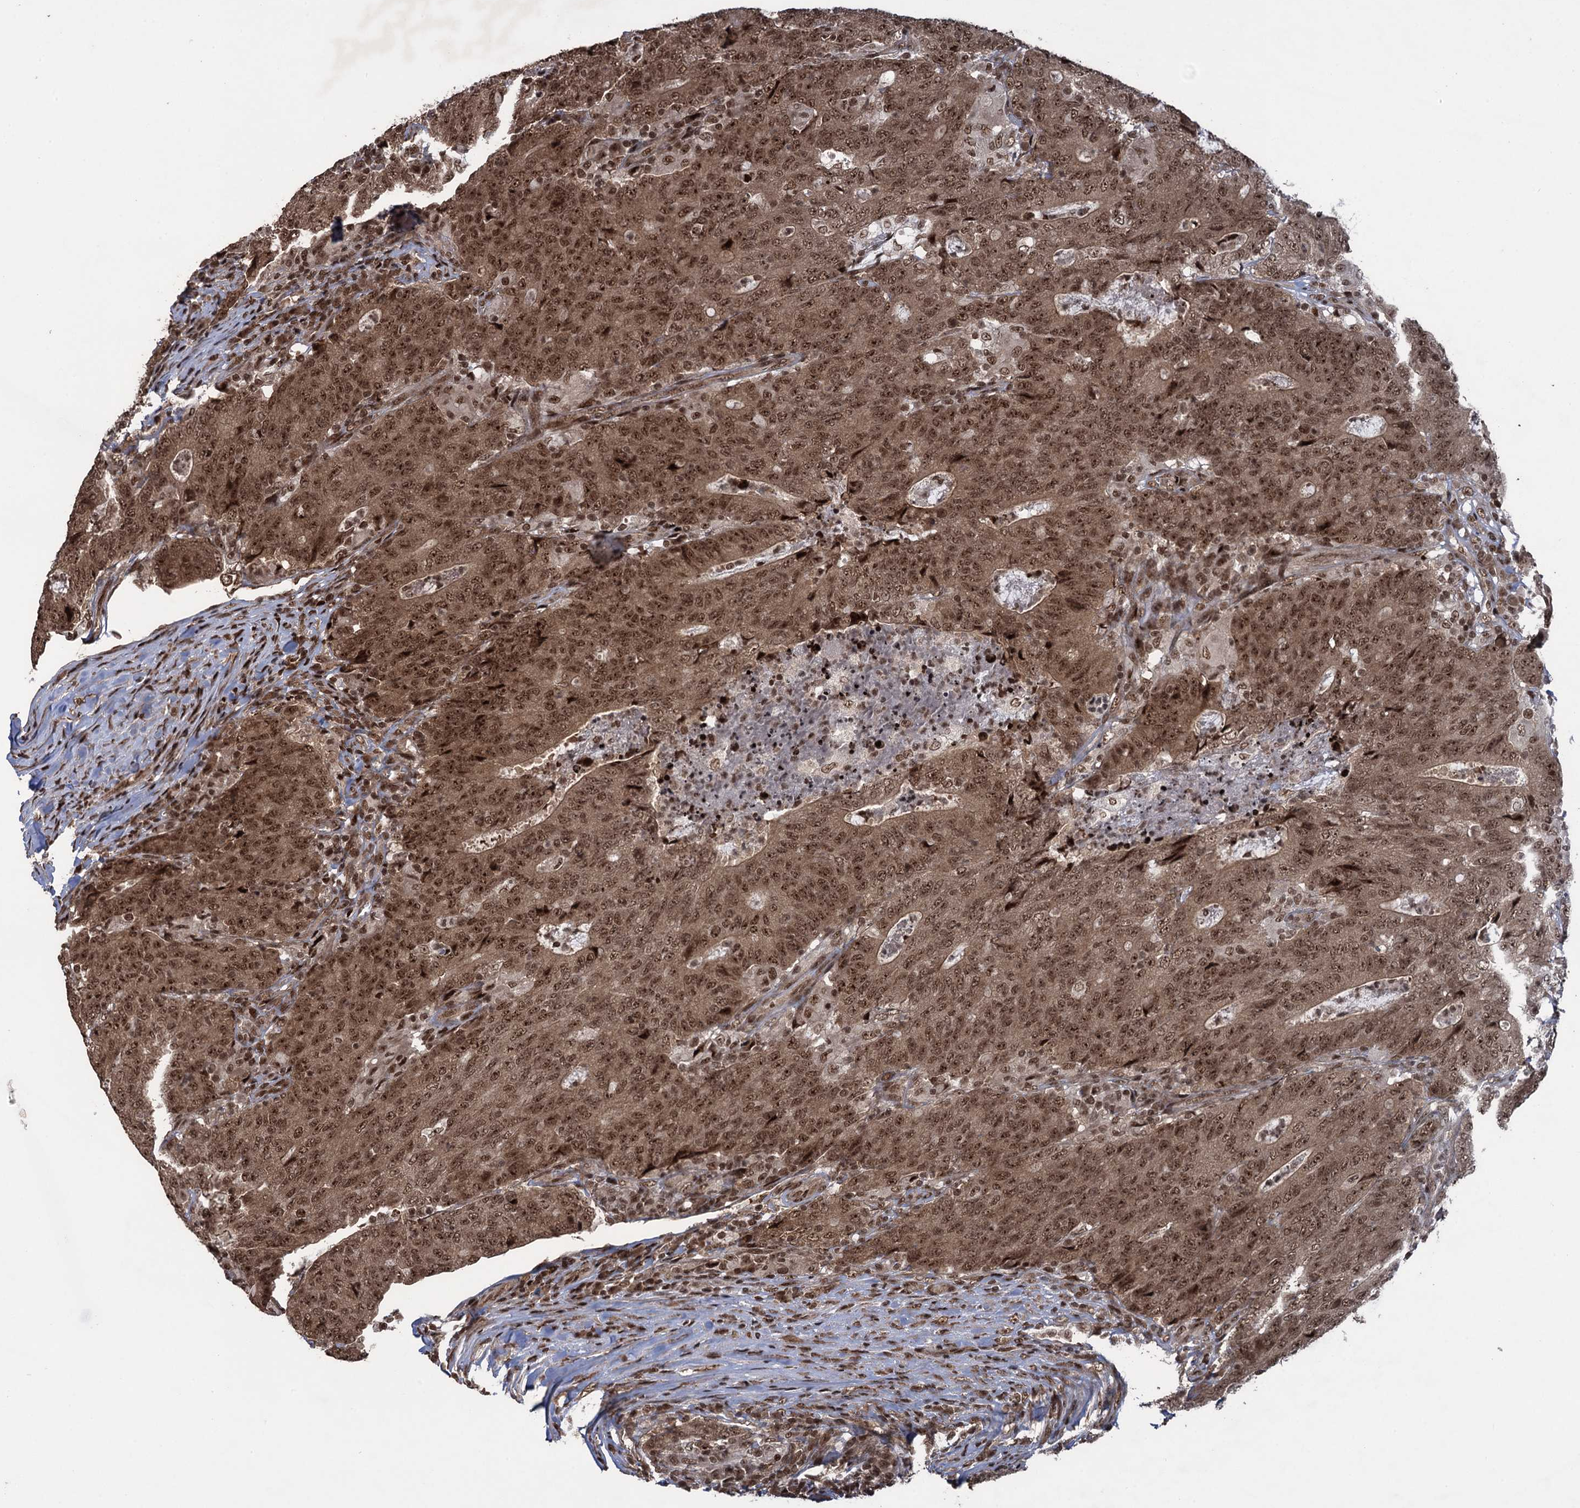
{"staining": {"intensity": "moderate", "quantity": ">75%", "location": "cytoplasmic/membranous,nuclear"}, "tissue": "colorectal cancer", "cell_type": "Tumor cells", "image_type": "cancer", "snomed": [{"axis": "morphology", "description": "Adenocarcinoma, NOS"}, {"axis": "topography", "description": "Colon"}], "caption": "Protein expression analysis of human adenocarcinoma (colorectal) reveals moderate cytoplasmic/membranous and nuclear staining in about >75% of tumor cells. Nuclei are stained in blue.", "gene": "ZNF169", "patient": {"sex": "female", "age": 75}}